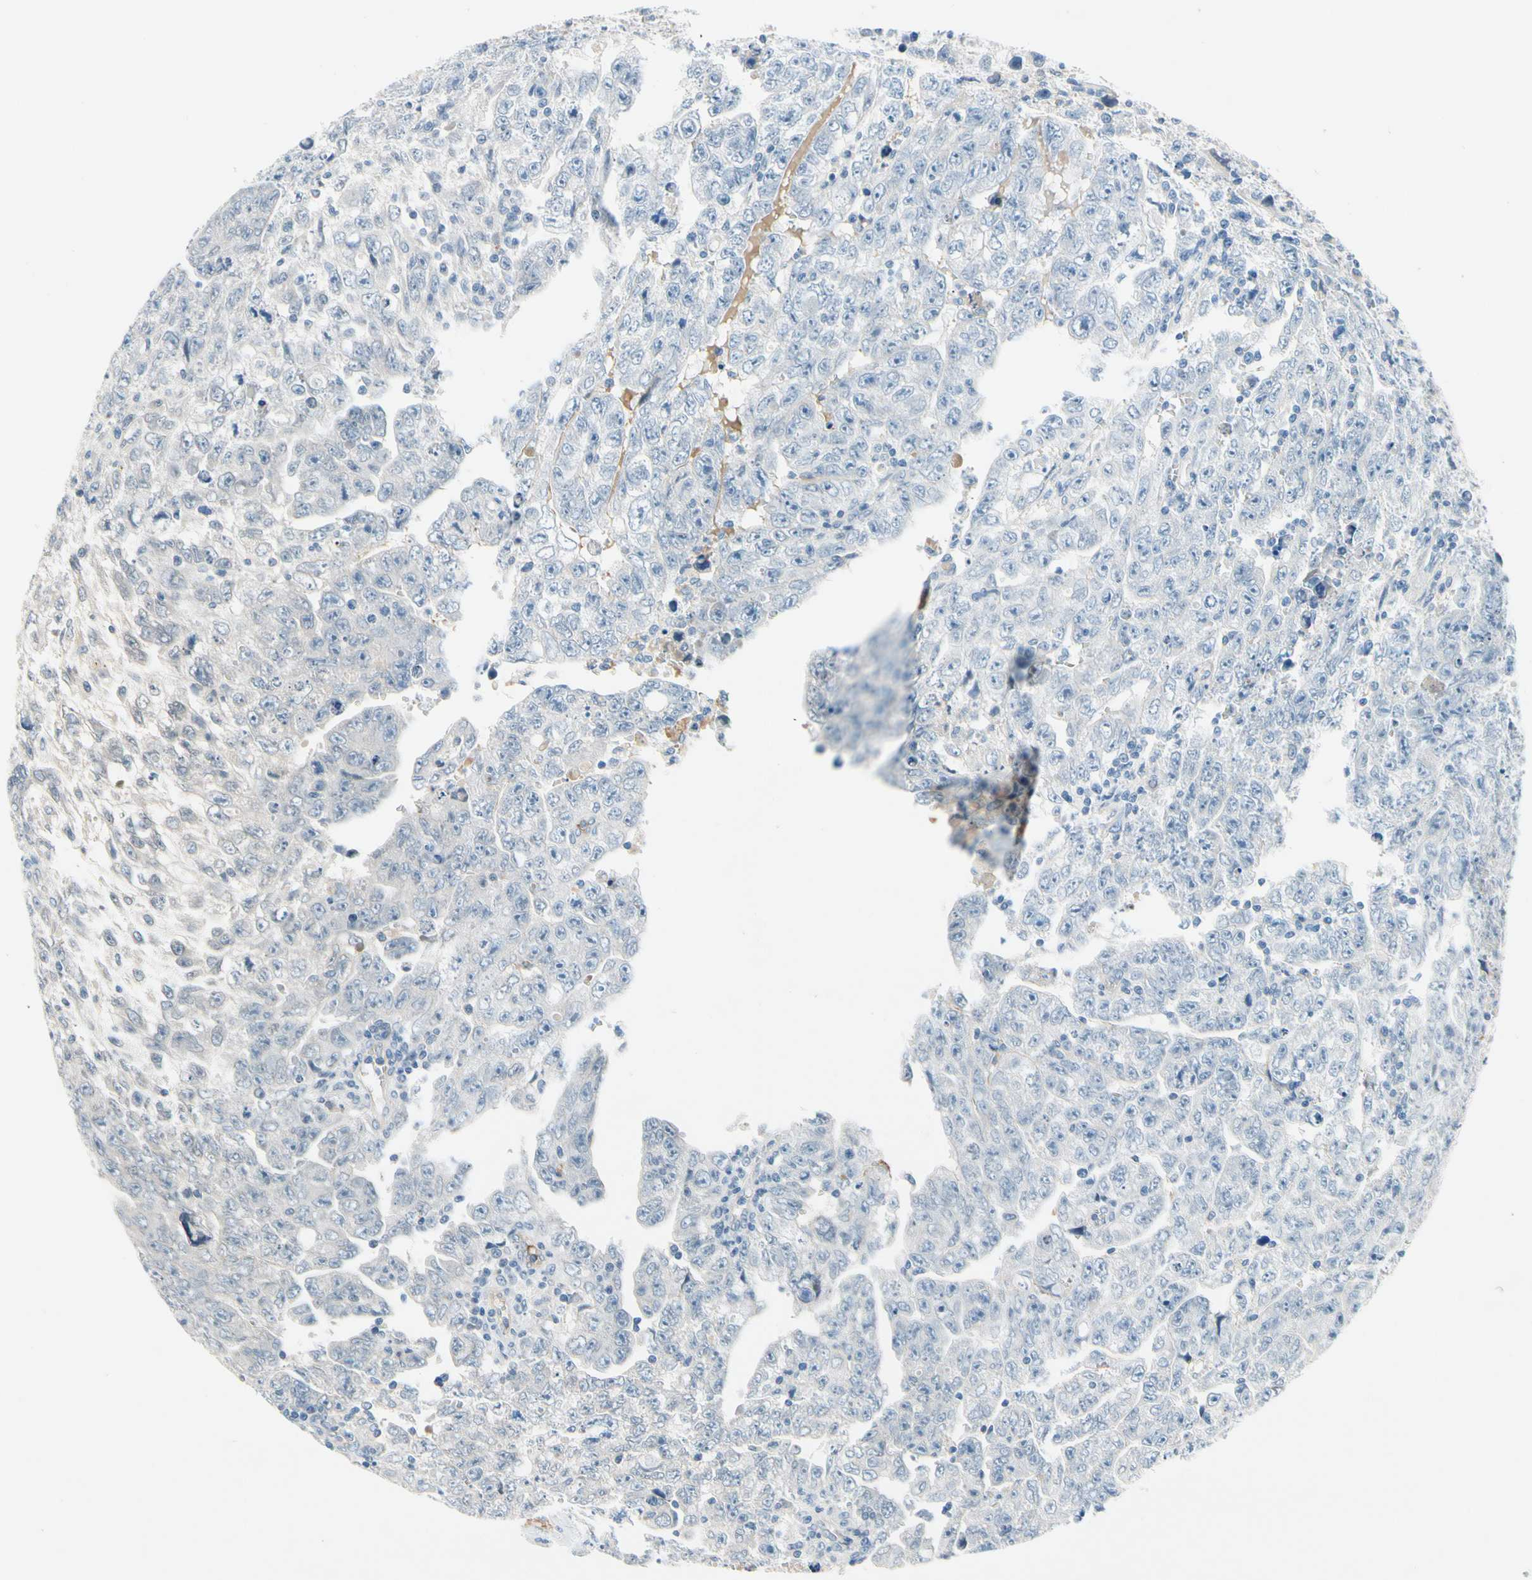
{"staining": {"intensity": "negative", "quantity": "none", "location": "none"}, "tissue": "testis cancer", "cell_type": "Tumor cells", "image_type": "cancer", "snomed": [{"axis": "morphology", "description": "Carcinoma, Embryonal, NOS"}, {"axis": "topography", "description": "Testis"}], "caption": "Protein analysis of testis embryonal carcinoma displays no significant expression in tumor cells.", "gene": "CNDP1", "patient": {"sex": "male", "age": 28}}